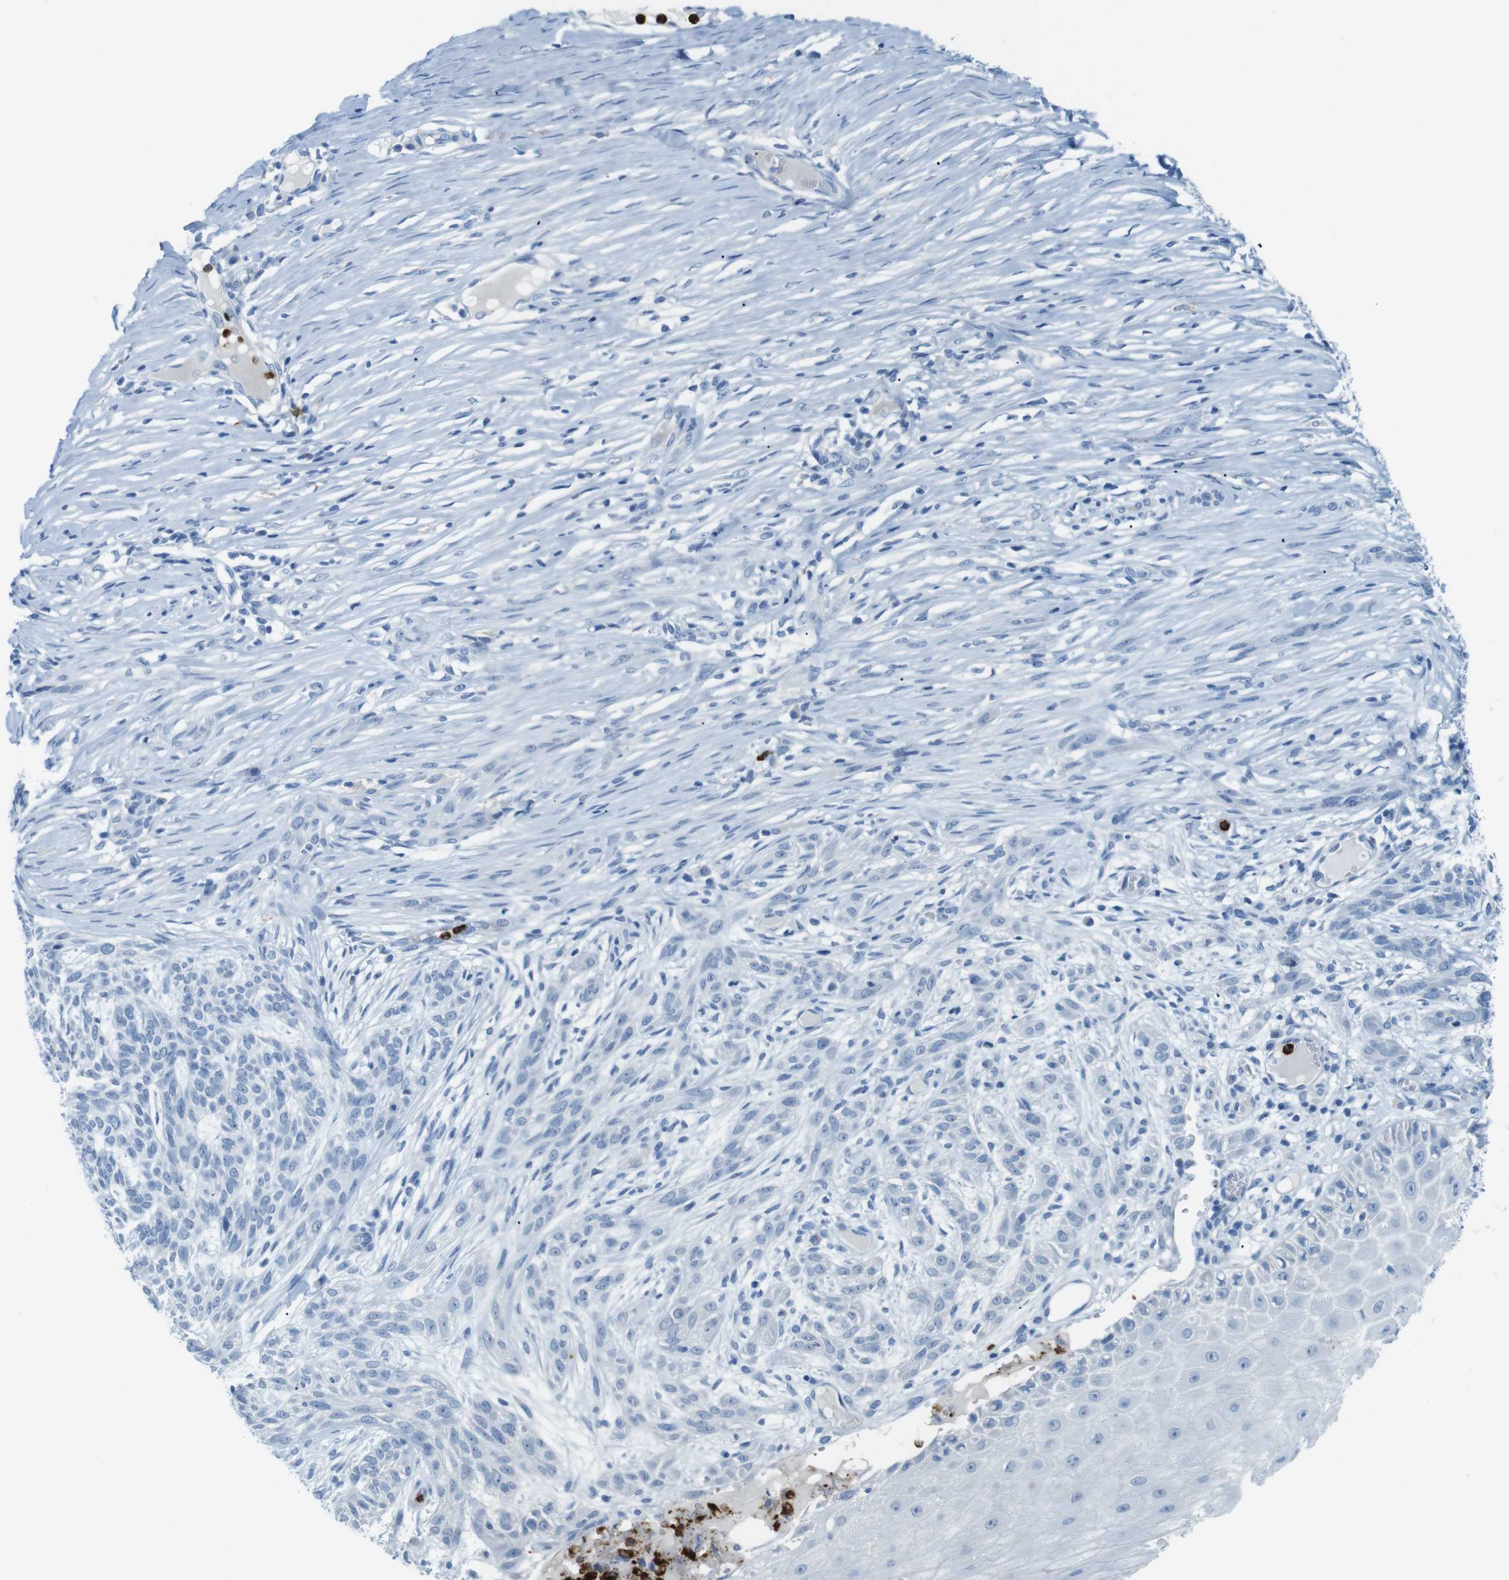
{"staining": {"intensity": "negative", "quantity": "none", "location": "none"}, "tissue": "skin cancer", "cell_type": "Tumor cells", "image_type": "cancer", "snomed": [{"axis": "morphology", "description": "Basal cell carcinoma"}, {"axis": "topography", "description": "Skin"}], "caption": "Protein analysis of skin basal cell carcinoma reveals no significant positivity in tumor cells. (DAB (3,3'-diaminobenzidine) immunohistochemistry visualized using brightfield microscopy, high magnification).", "gene": "MCEMP1", "patient": {"sex": "female", "age": 59}}